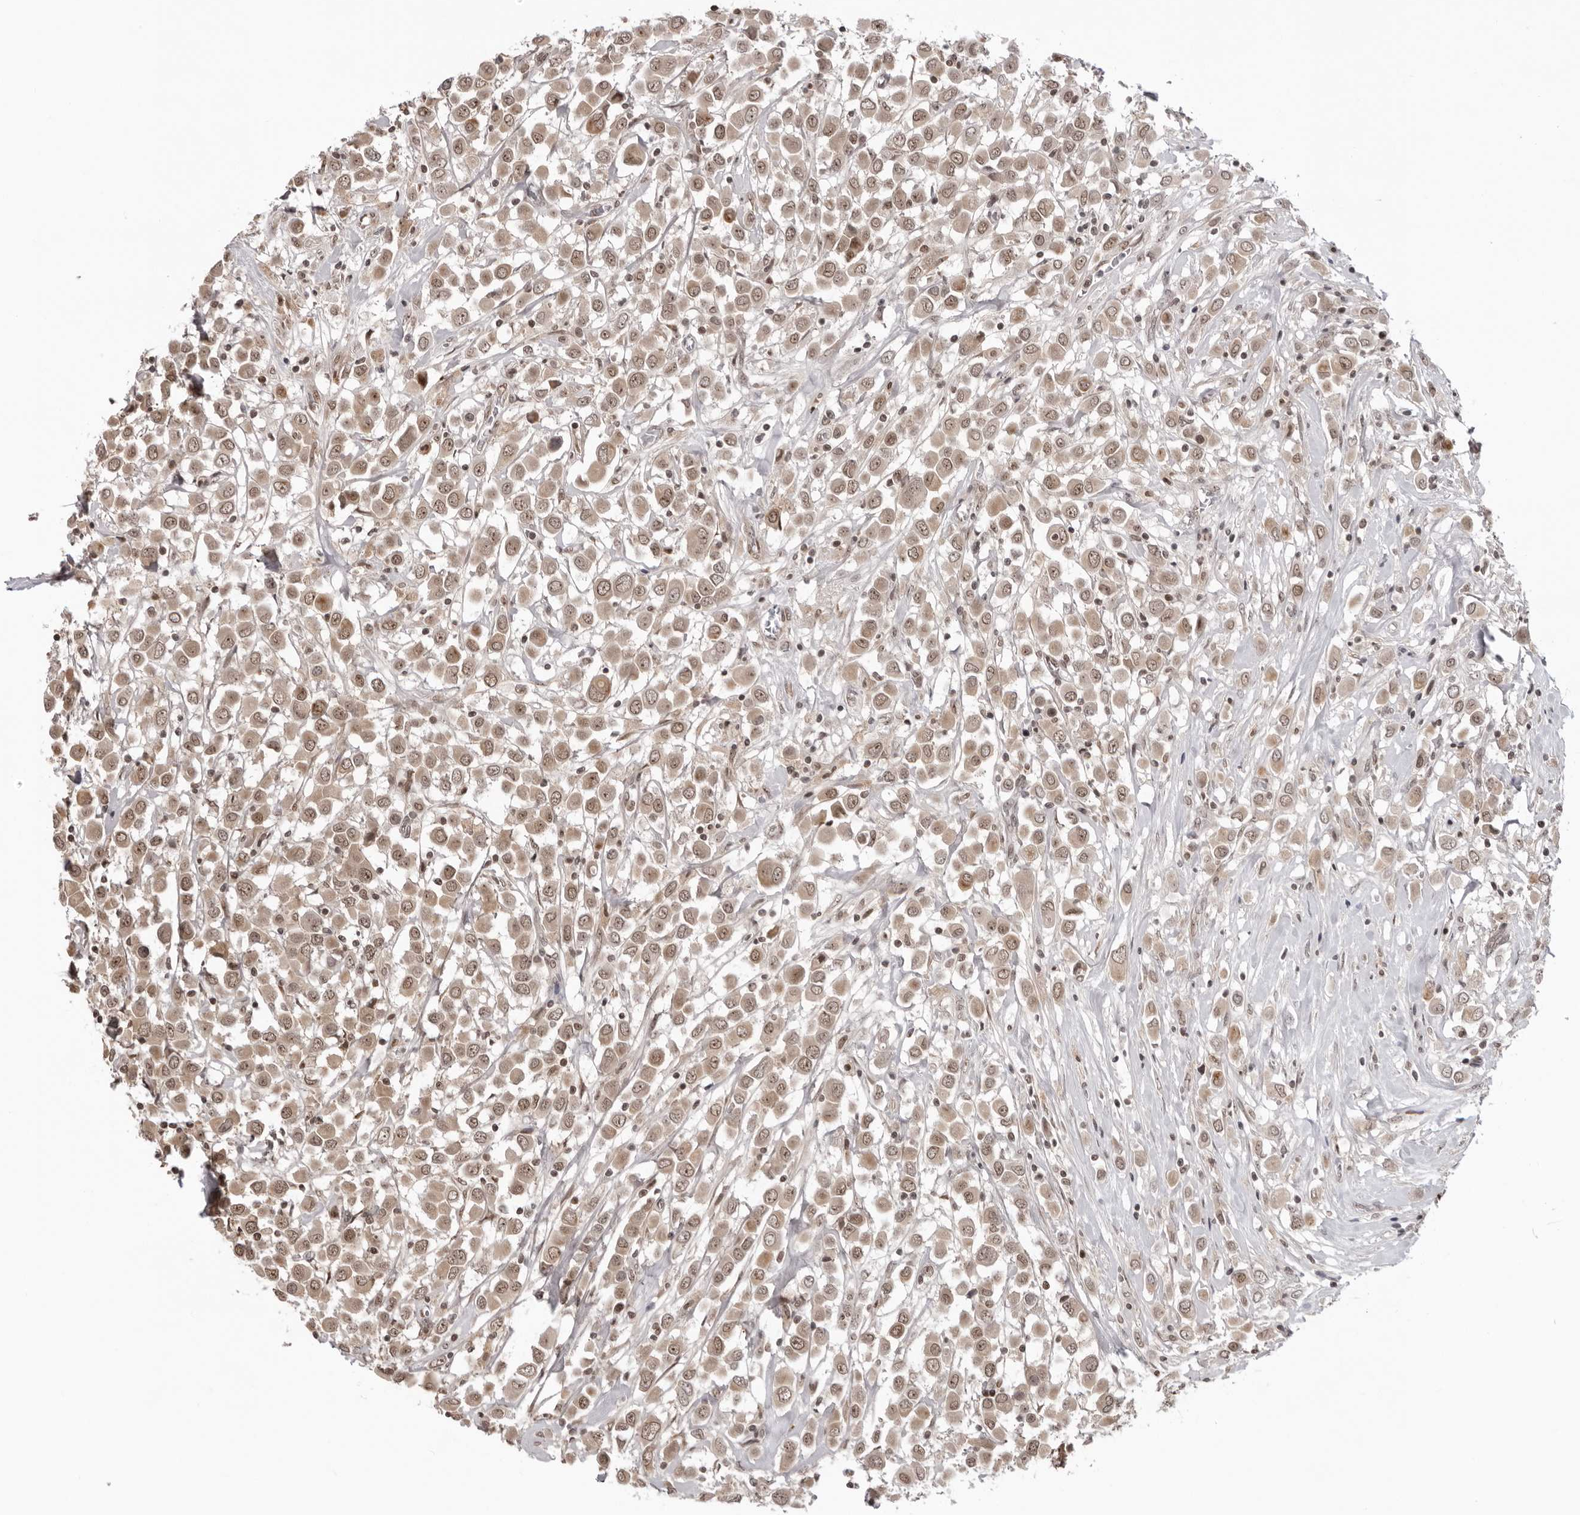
{"staining": {"intensity": "moderate", "quantity": ">75%", "location": "cytoplasmic/membranous,nuclear"}, "tissue": "breast cancer", "cell_type": "Tumor cells", "image_type": "cancer", "snomed": [{"axis": "morphology", "description": "Duct carcinoma"}, {"axis": "topography", "description": "Breast"}], "caption": "Moderate cytoplasmic/membranous and nuclear protein positivity is present in about >75% of tumor cells in breast cancer (intraductal carcinoma).", "gene": "EXOSC10", "patient": {"sex": "female", "age": 61}}